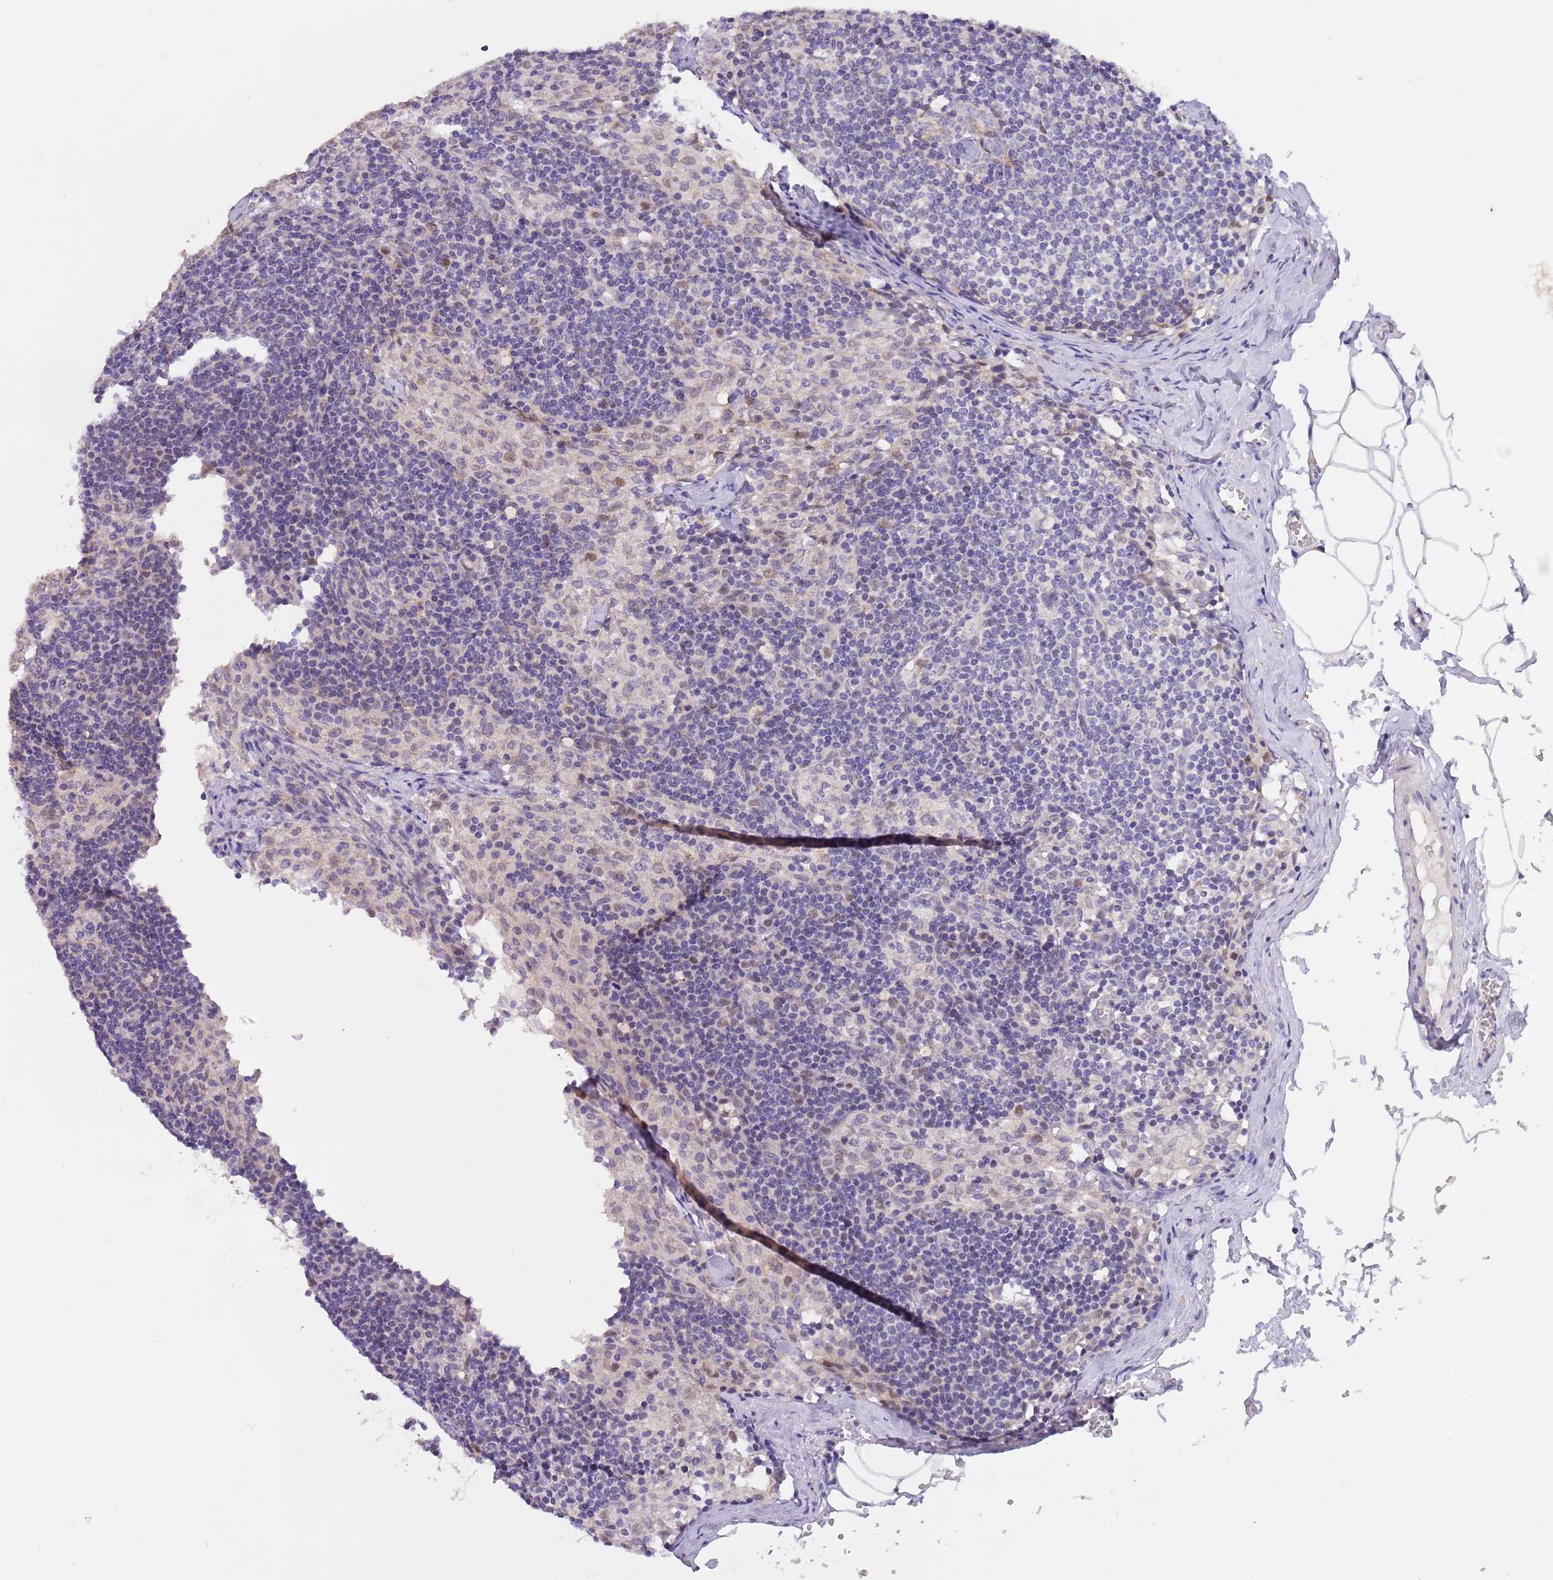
{"staining": {"intensity": "negative", "quantity": "none", "location": "none"}, "tissue": "lymph node", "cell_type": "Germinal center cells", "image_type": "normal", "snomed": [{"axis": "morphology", "description": "Normal tissue, NOS"}, {"axis": "topography", "description": "Lymph node"}], "caption": "Immunohistochemistry of normal human lymph node displays no staining in germinal center cells. The staining is performed using DAB brown chromogen with nuclei counter-stained in using hematoxylin.", "gene": "AP1S2", "patient": {"sex": "female", "age": 42}}